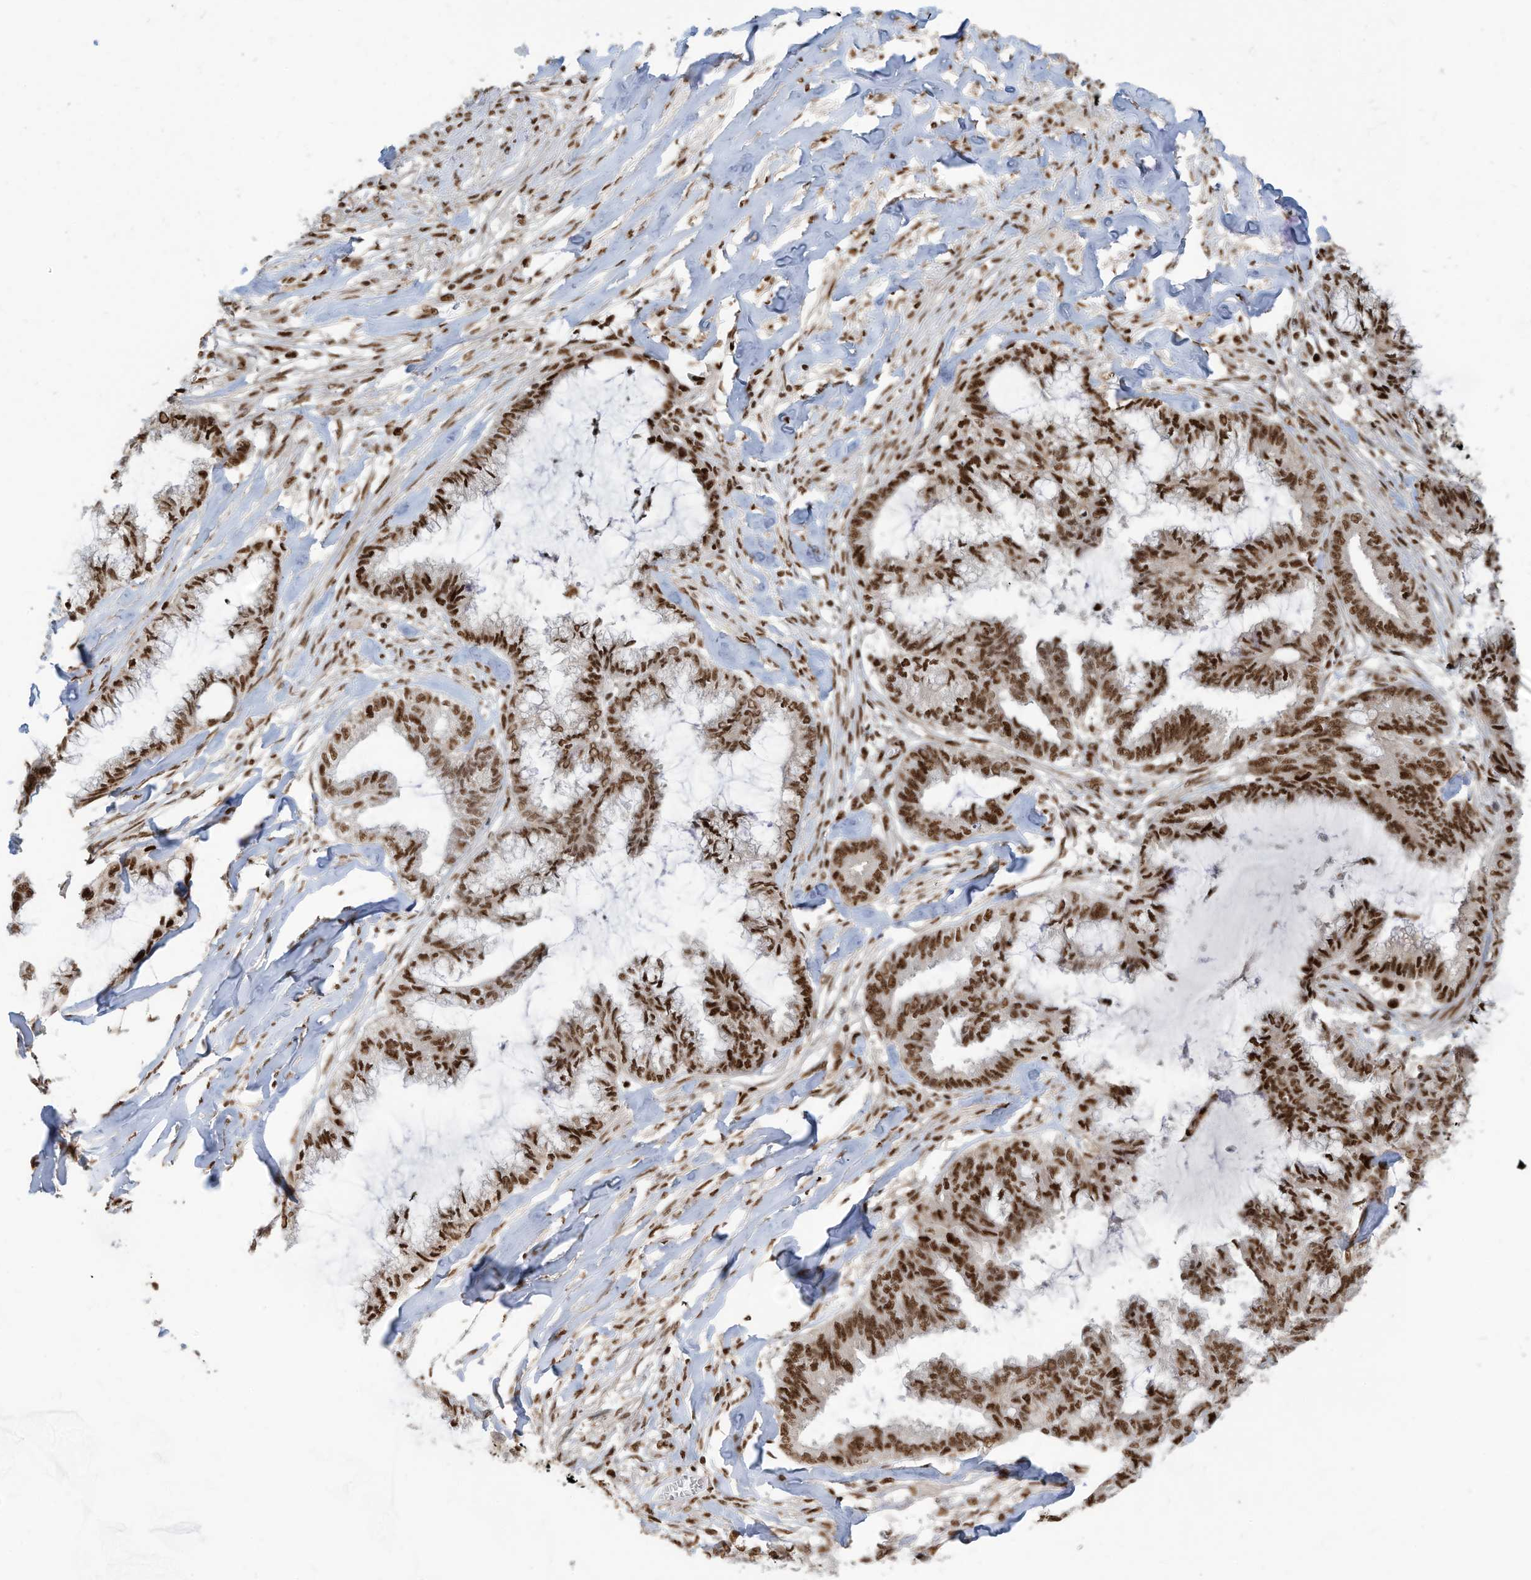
{"staining": {"intensity": "strong", "quantity": ">75%", "location": "nuclear"}, "tissue": "endometrial cancer", "cell_type": "Tumor cells", "image_type": "cancer", "snomed": [{"axis": "morphology", "description": "Adenocarcinoma, NOS"}, {"axis": "topography", "description": "Endometrium"}], "caption": "Immunohistochemistry (IHC) (DAB) staining of endometrial cancer reveals strong nuclear protein staining in approximately >75% of tumor cells.", "gene": "SAMD15", "patient": {"sex": "female", "age": 86}}